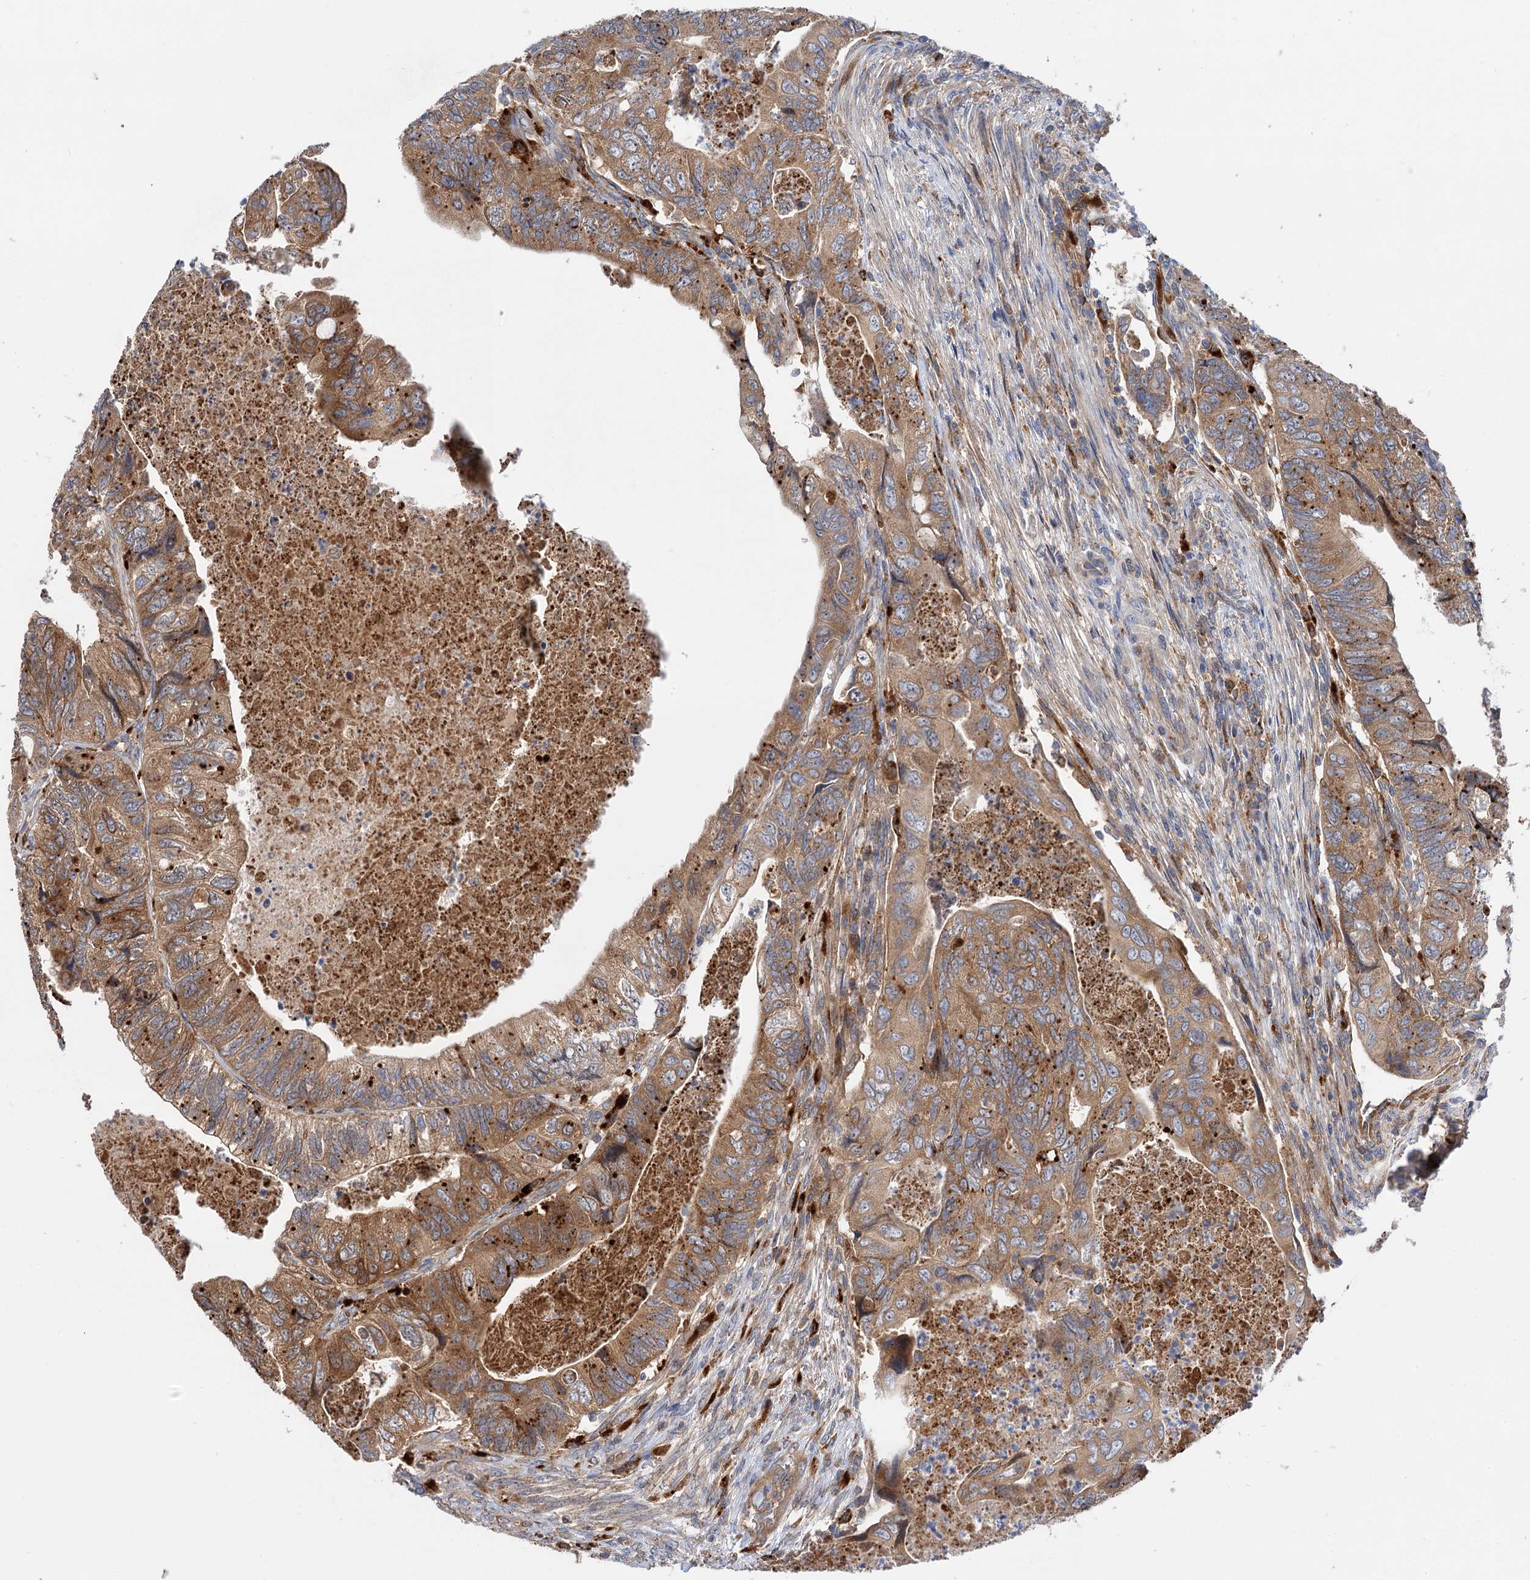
{"staining": {"intensity": "moderate", "quantity": ">75%", "location": "cytoplasmic/membranous"}, "tissue": "colorectal cancer", "cell_type": "Tumor cells", "image_type": "cancer", "snomed": [{"axis": "morphology", "description": "Adenocarcinoma, NOS"}, {"axis": "topography", "description": "Rectum"}], "caption": "The immunohistochemical stain labels moderate cytoplasmic/membranous expression in tumor cells of colorectal adenocarcinoma tissue. The staining is performed using DAB brown chromogen to label protein expression. The nuclei are counter-stained blue using hematoxylin.", "gene": "PATL1", "patient": {"sex": "male", "age": 63}}